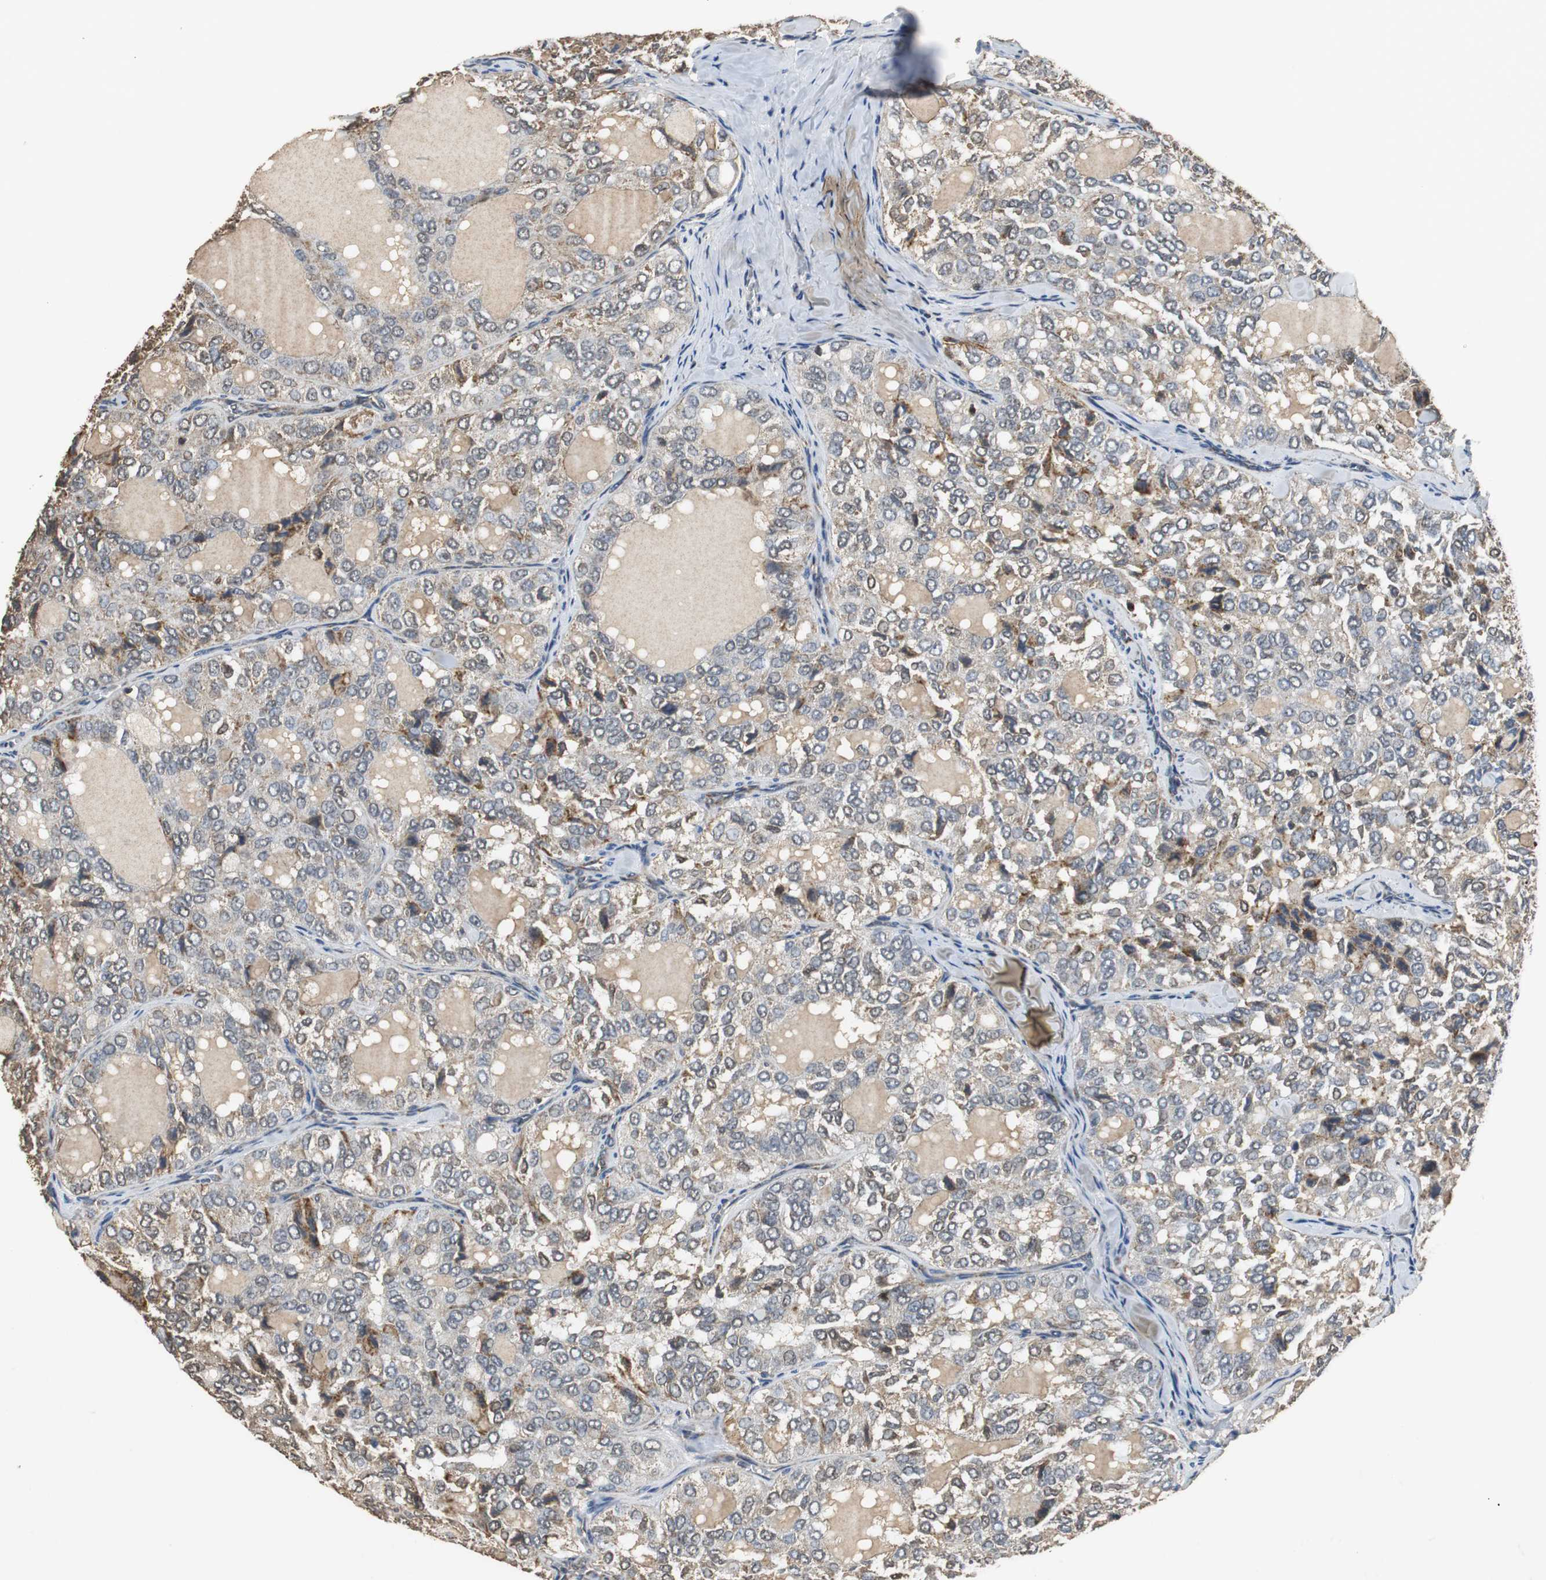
{"staining": {"intensity": "weak", "quantity": "<25%", "location": "cytoplasmic/membranous,nuclear"}, "tissue": "thyroid cancer", "cell_type": "Tumor cells", "image_type": "cancer", "snomed": [{"axis": "morphology", "description": "Follicular adenoma carcinoma, NOS"}, {"axis": "topography", "description": "Thyroid gland"}], "caption": "Immunohistochemistry (IHC) photomicrograph of human thyroid cancer stained for a protein (brown), which demonstrates no expression in tumor cells.", "gene": "NNT", "patient": {"sex": "male", "age": 75}}